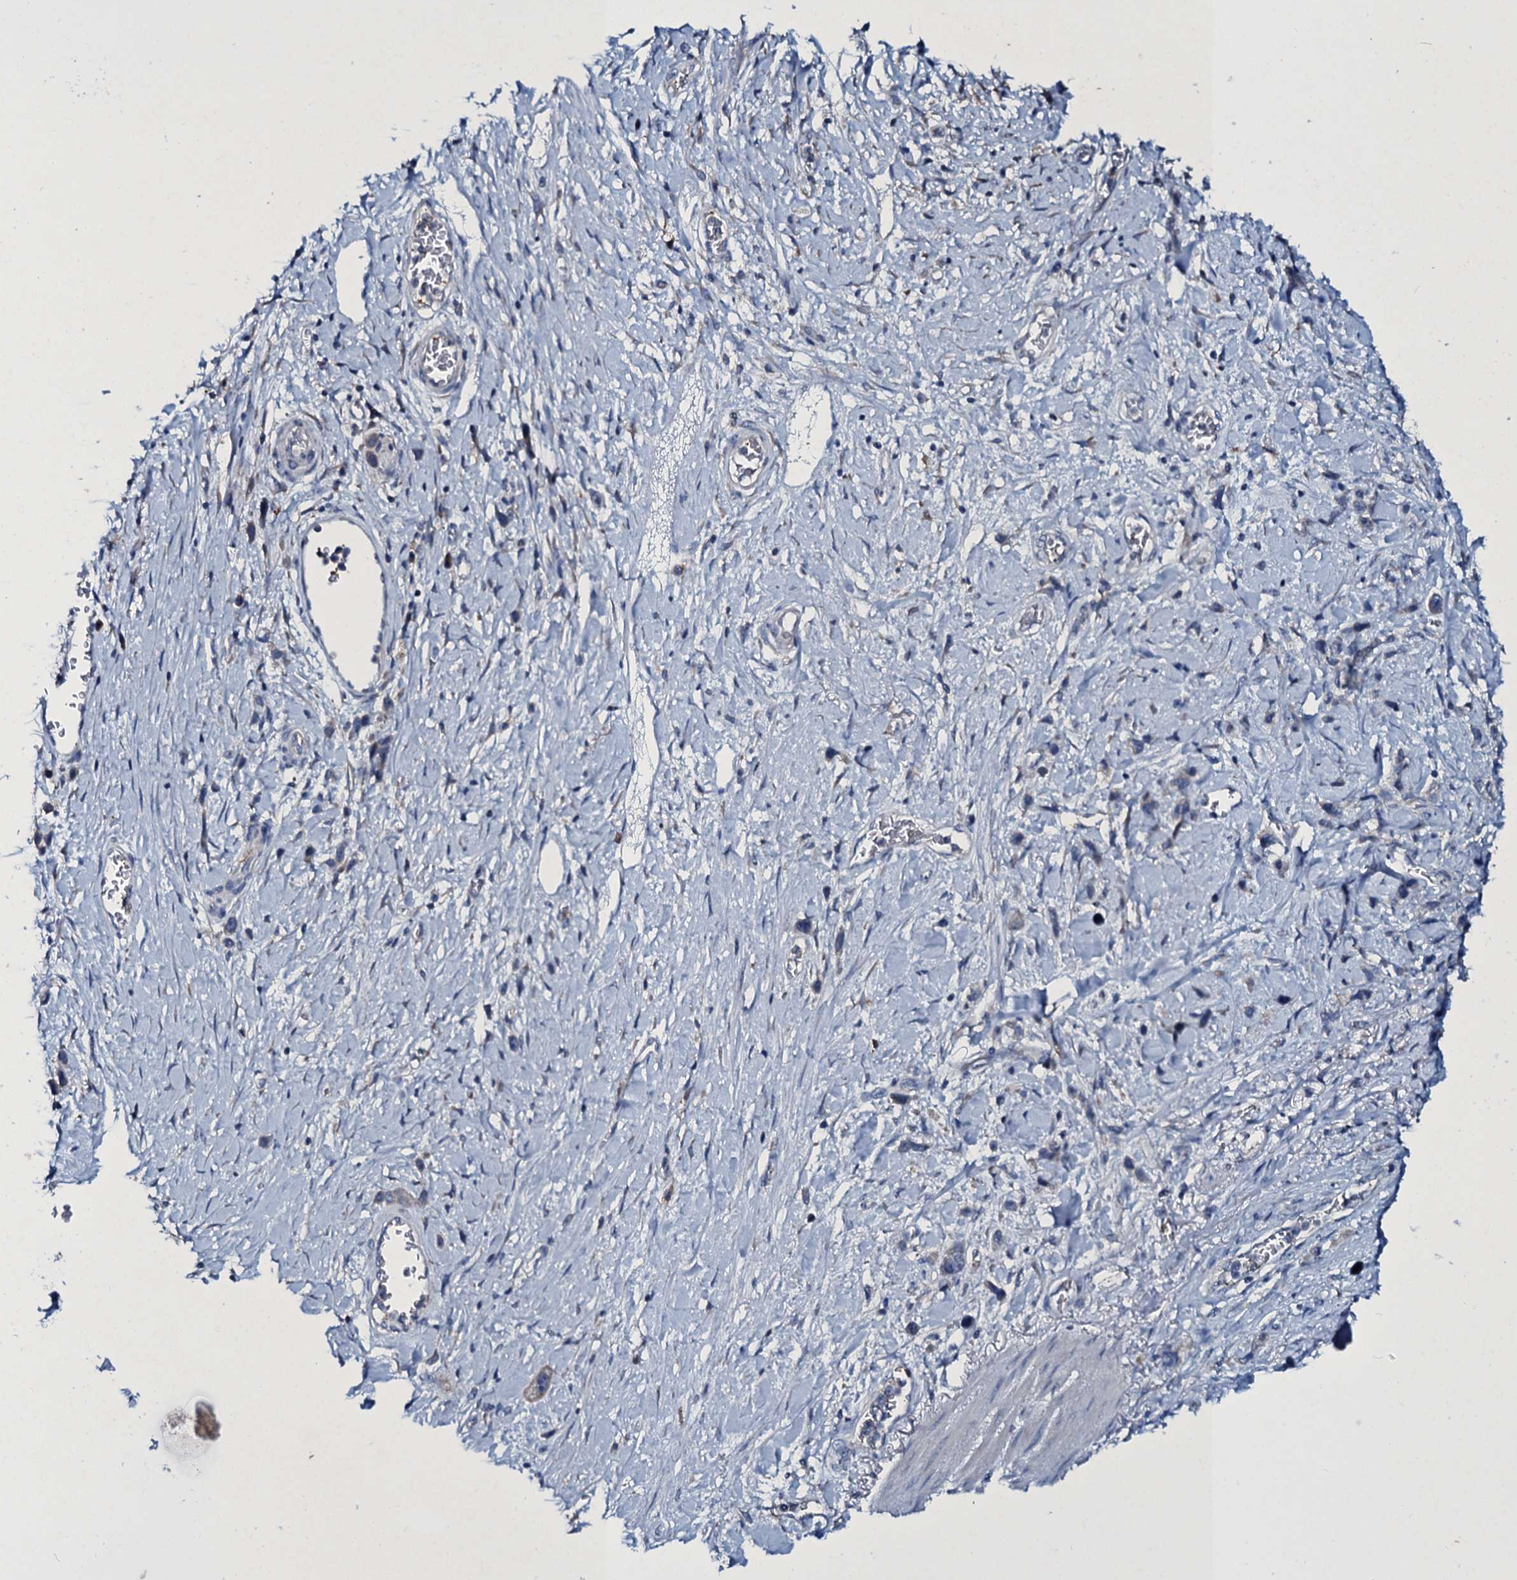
{"staining": {"intensity": "weak", "quantity": "<25%", "location": "cytoplasmic/membranous"}, "tissue": "stomach cancer", "cell_type": "Tumor cells", "image_type": "cancer", "snomed": [{"axis": "morphology", "description": "Adenocarcinoma, NOS"}, {"axis": "morphology", "description": "Adenocarcinoma, High grade"}, {"axis": "topography", "description": "Stomach, upper"}, {"axis": "topography", "description": "Stomach, lower"}], "caption": "Immunohistochemical staining of human stomach cancer exhibits no significant positivity in tumor cells.", "gene": "TPGS2", "patient": {"sex": "female", "age": 65}}